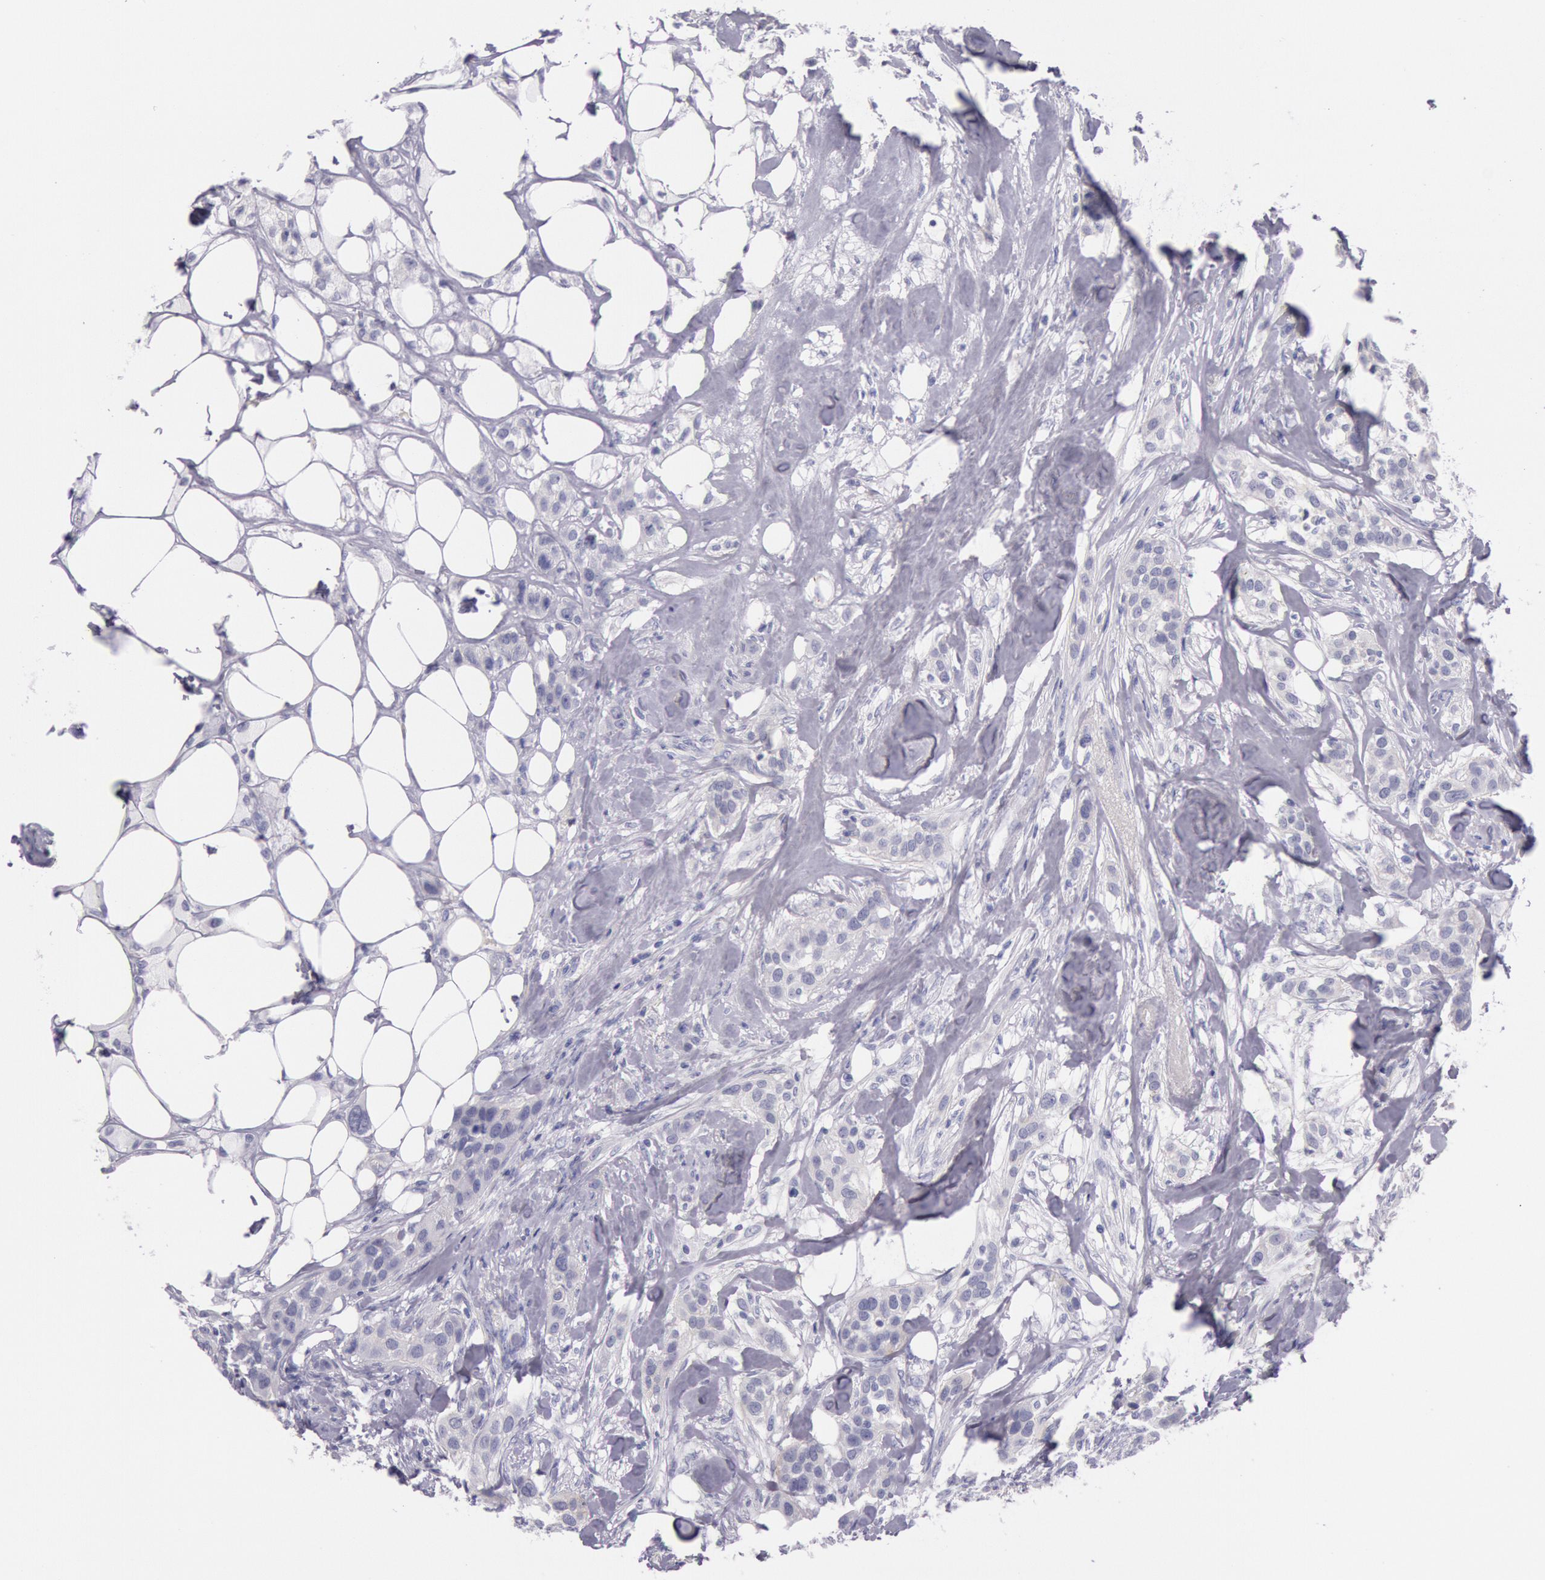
{"staining": {"intensity": "negative", "quantity": "none", "location": "none"}, "tissue": "breast cancer", "cell_type": "Tumor cells", "image_type": "cancer", "snomed": [{"axis": "morphology", "description": "Duct carcinoma"}, {"axis": "topography", "description": "Breast"}], "caption": "Tumor cells are negative for protein expression in human breast cancer. (Stains: DAB (3,3'-diaminobenzidine) immunohistochemistry with hematoxylin counter stain, Microscopy: brightfield microscopy at high magnification).", "gene": "EGFR", "patient": {"sex": "female", "age": 45}}